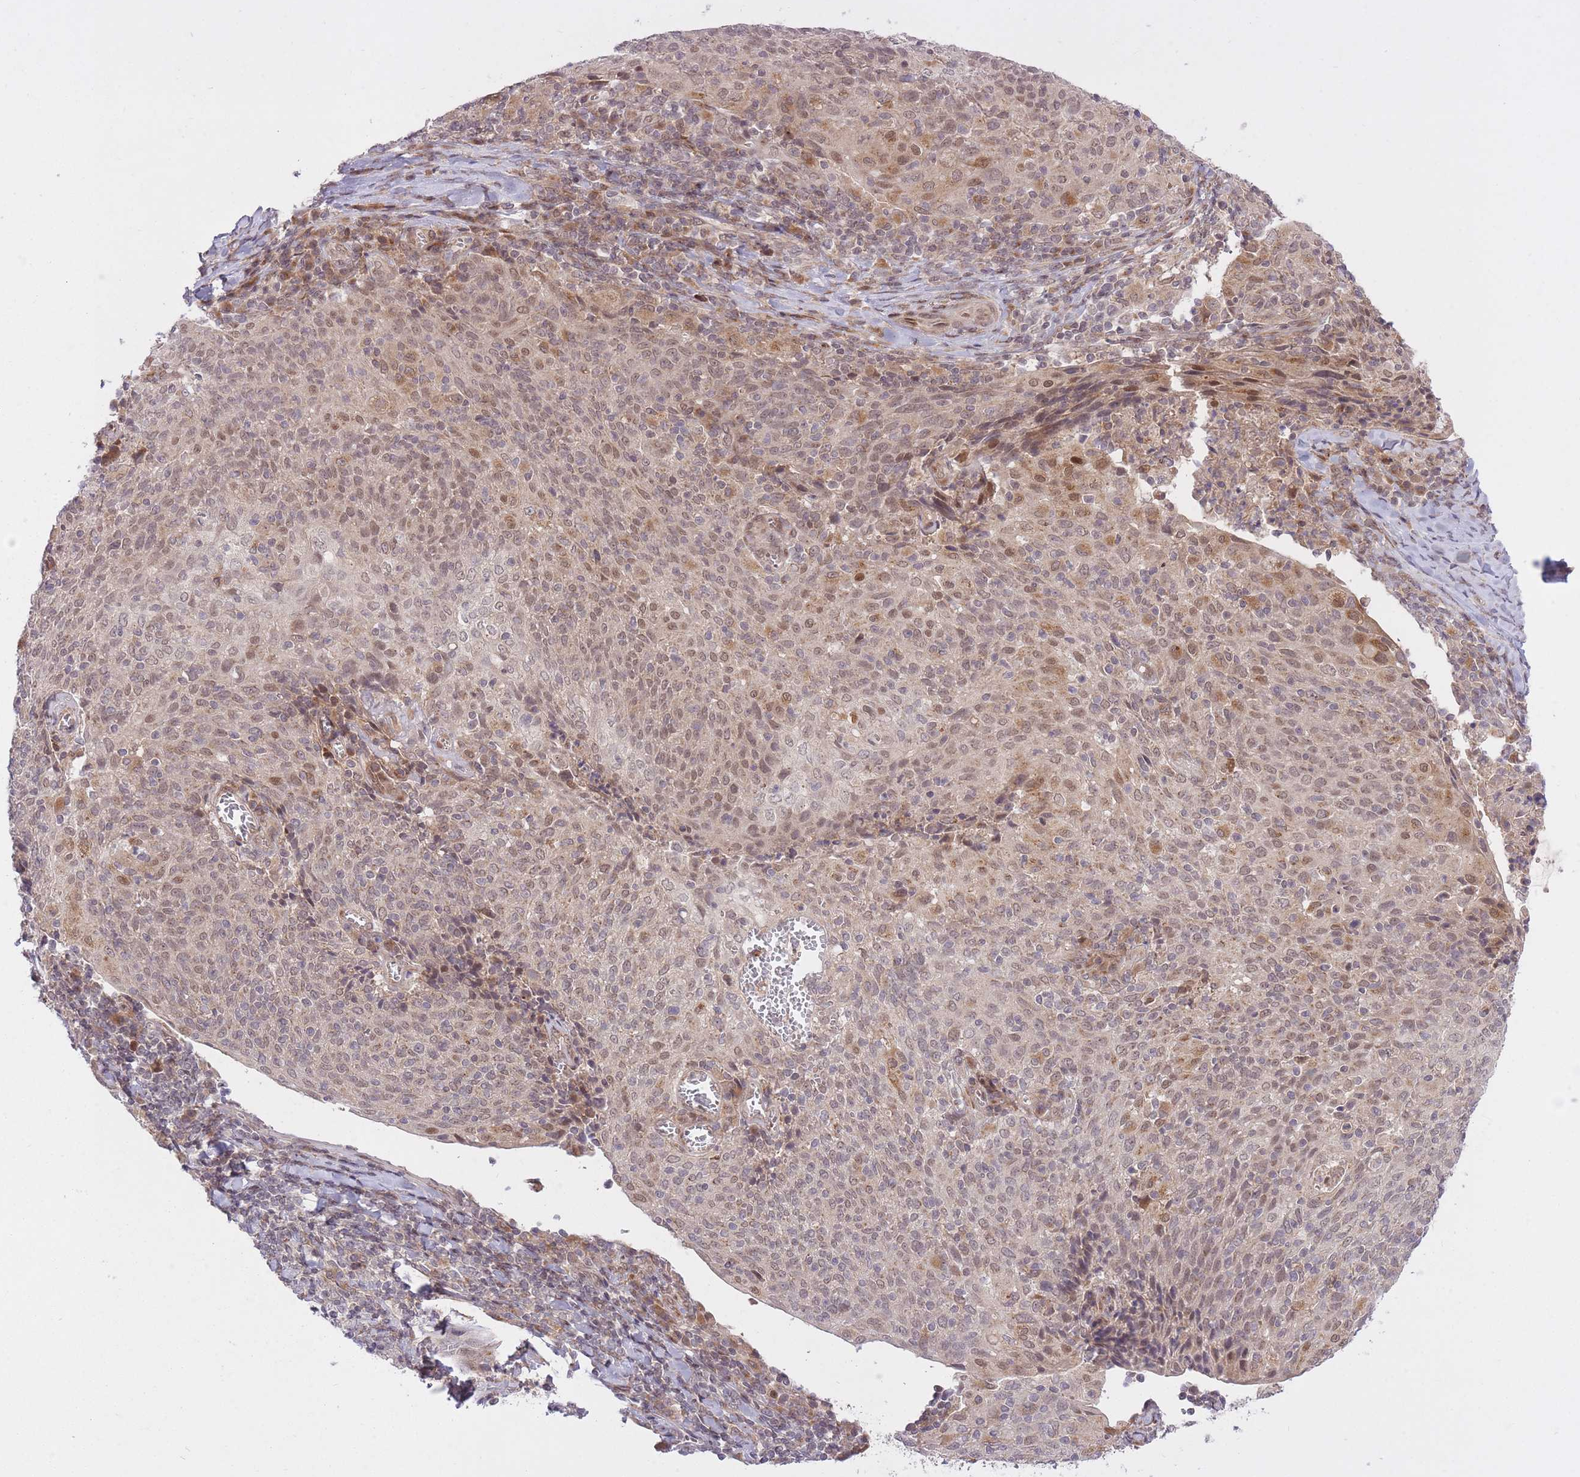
{"staining": {"intensity": "moderate", "quantity": "25%-75%", "location": "nuclear"}, "tissue": "cervical cancer", "cell_type": "Tumor cells", "image_type": "cancer", "snomed": [{"axis": "morphology", "description": "Squamous cell carcinoma, NOS"}, {"axis": "topography", "description": "Cervix"}], "caption": "Immunohistochemistry (IHC) micrograph of neoplastic tissue: human cervical squamous cell carcinoma stained using immunohistochemistry demonstrates medium levels of moderate protein expression localized specifically in the nuclear of tumor cells, appearing as a nuclear brown color.", "gene": "ZNF391", "patient": {"sex": "female", "age": 52}}